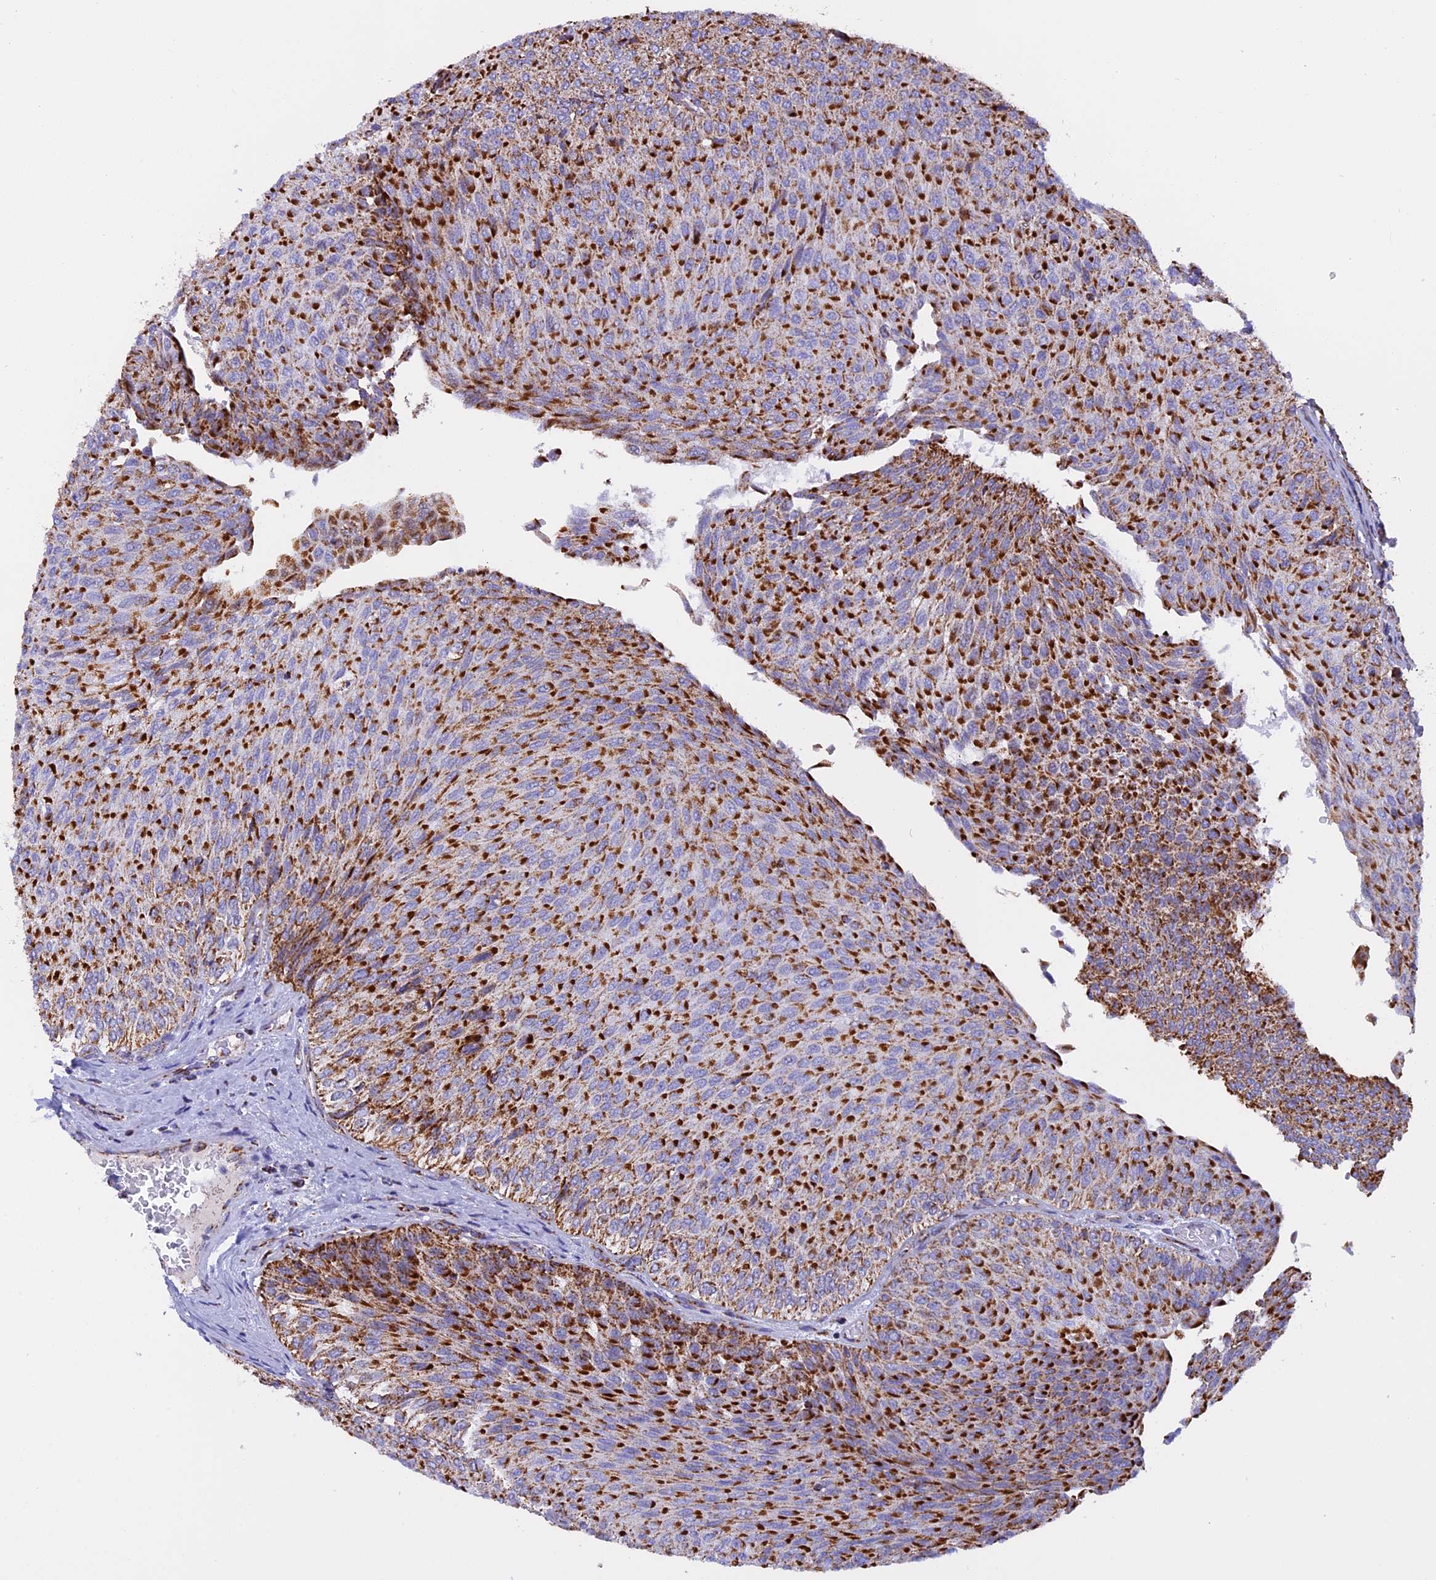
{"staining": {"intensity": "strong", "quantity": ">75%", "location": "cytoplasmic/membranous"}, "tissue": "urothelial cancer", "cell_type": "Tumor cells", "image_type": "cancer", "snomed": [{"axis": "morphology", "description": "Urothelial carcinoma, Low grade"}, {"axis": "topography", "description": "Urinary bladder"}], "caption": "A brown stain labels strong cytoplasmic/membranous positivity of a protein in human urothelial cancer tumor cells.", "gene": "KCNG1", "patient": {"sex": "male", "age": 78}}